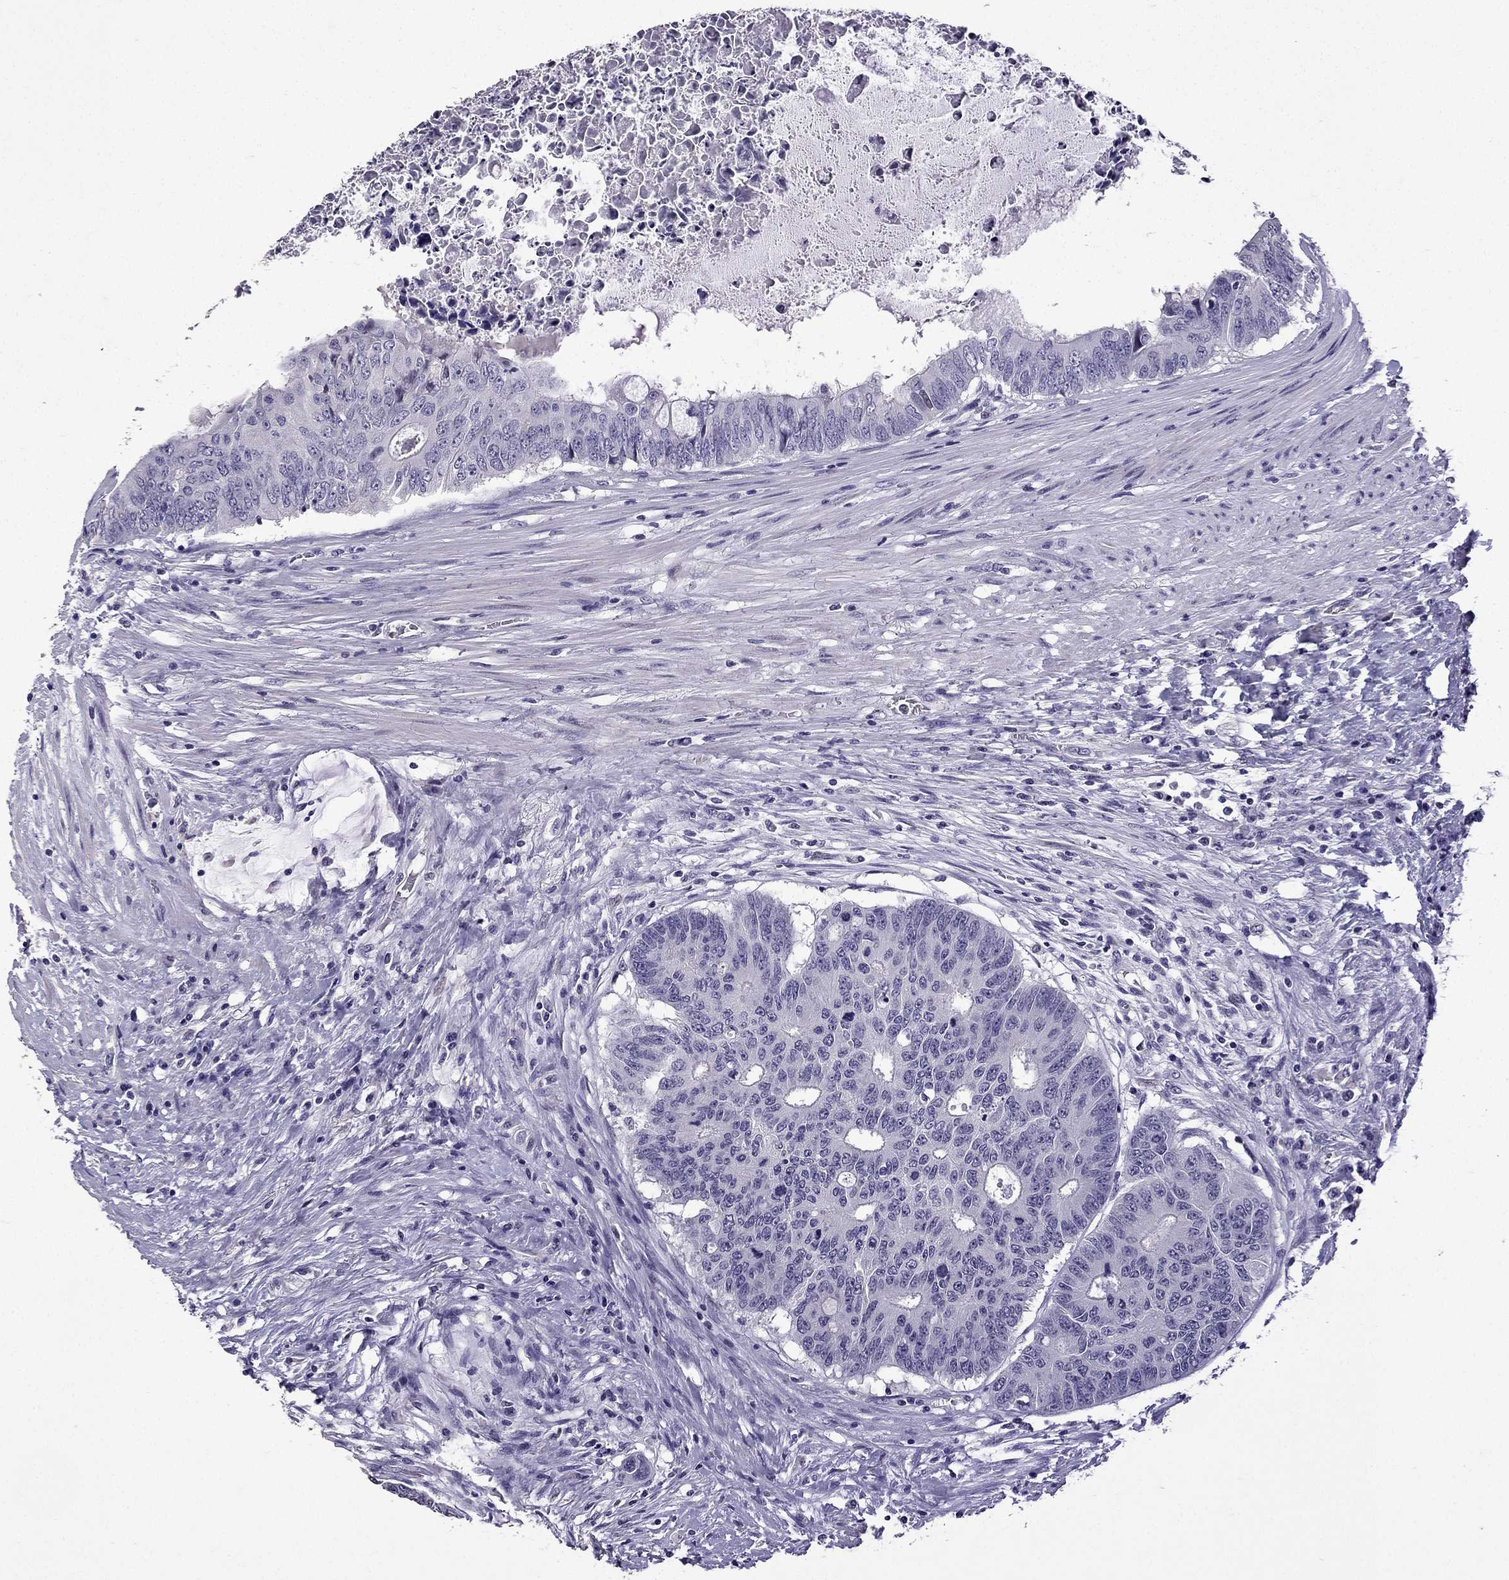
{"staining": {"intensity": "negative", "quantity": "none", "location": "none"}, "tissue": "colorectal cancer", "cell_type": "Tumor cells", "image_type": "cancer", "snomed": [{"axis": "morphology", "description": "Adenocarcinoma, NOS"}, {"axis": "topography", "description": "Rectum"}], "caption": "A micrograph of human colorectal cancer is negative for staining in tumor cells.", "gene": "TTN", "patient": {"sex": "male", "age": 59}}